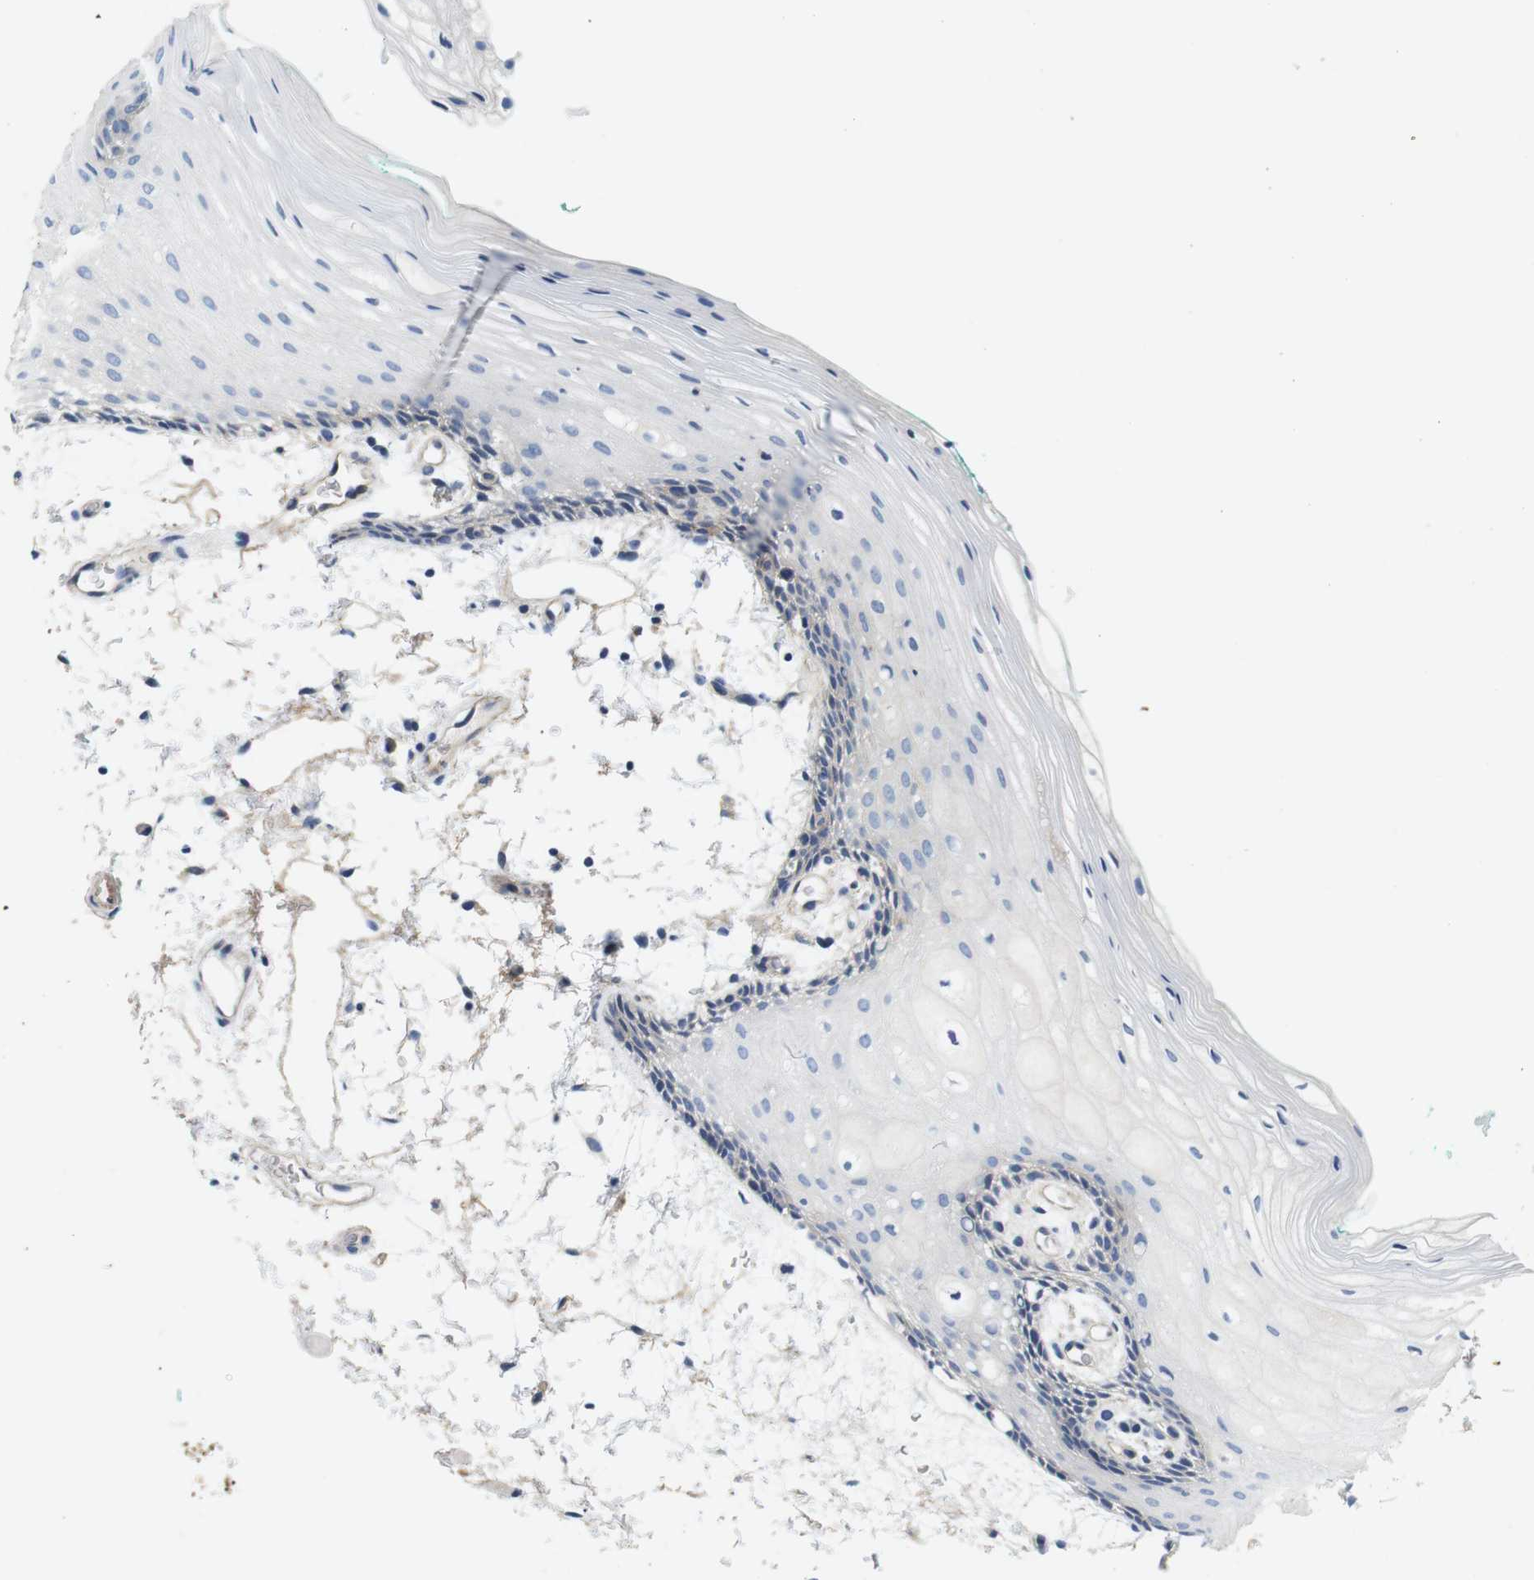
{"staining": {"intensity": "negative", "quantity": "none", "location": "none"}, "tissue": "oral mucosa", "cell_type": "Squamous epithelial cells", "image_type": "normal", "snomed": [{"axis": "morphology", "description": "Normal tissue, NOS"}, {"axis": "topography", "description": "Skeletal muscle"}, {"axis": "topography", "description": "Oral tissue"}, {"axis": "topography", "description": "Peripheral nerve tissue"}], "caption": "Immunohistochemistry (IHC) photomicrograph of unremarkable human oral mucosa stained for a protein (brown), which demonstrates no staining in squamous epithelial cells.", "gene": "SLC30A1", "patient": {"sex": "female", "age": 84}}